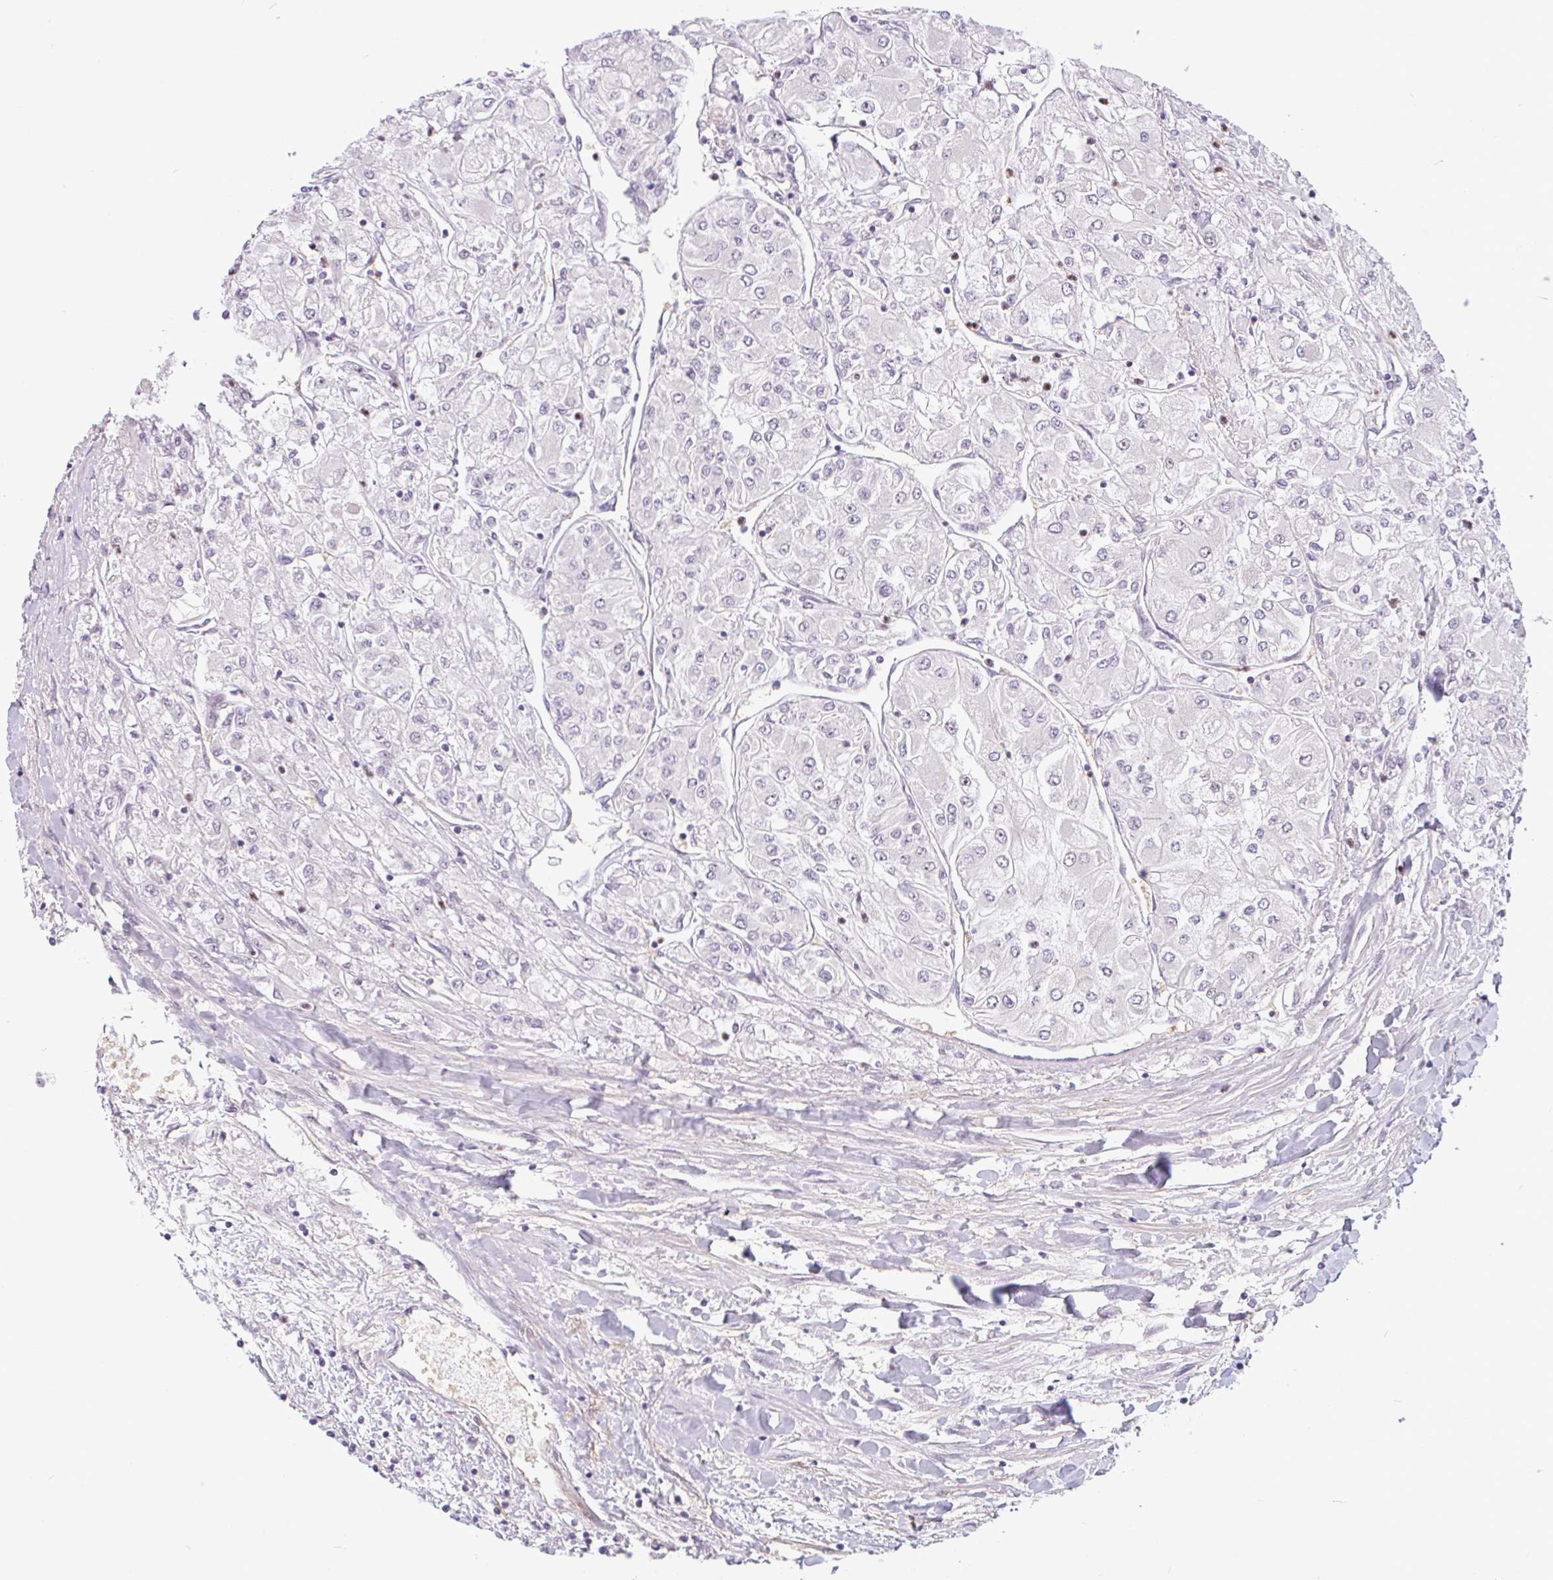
{"staining": {"intensity": "negative", "quantity": "none", "location": "none"}, "tissue": "renal cancer", "cell_type": "Tumor cells", "image_type": "cancer", "snomed": [{"axis": "morphology", "description": "Adenocarcinoma, NOS"}, {"axis": "topography", "description": "Kidney"}], "caption": "This is a histopathology image of IHC staining of renal cancer, which shows no staining in tumor cells.", "gene": "TMEM119", "patient": {"sex": "male", "age": 80}}